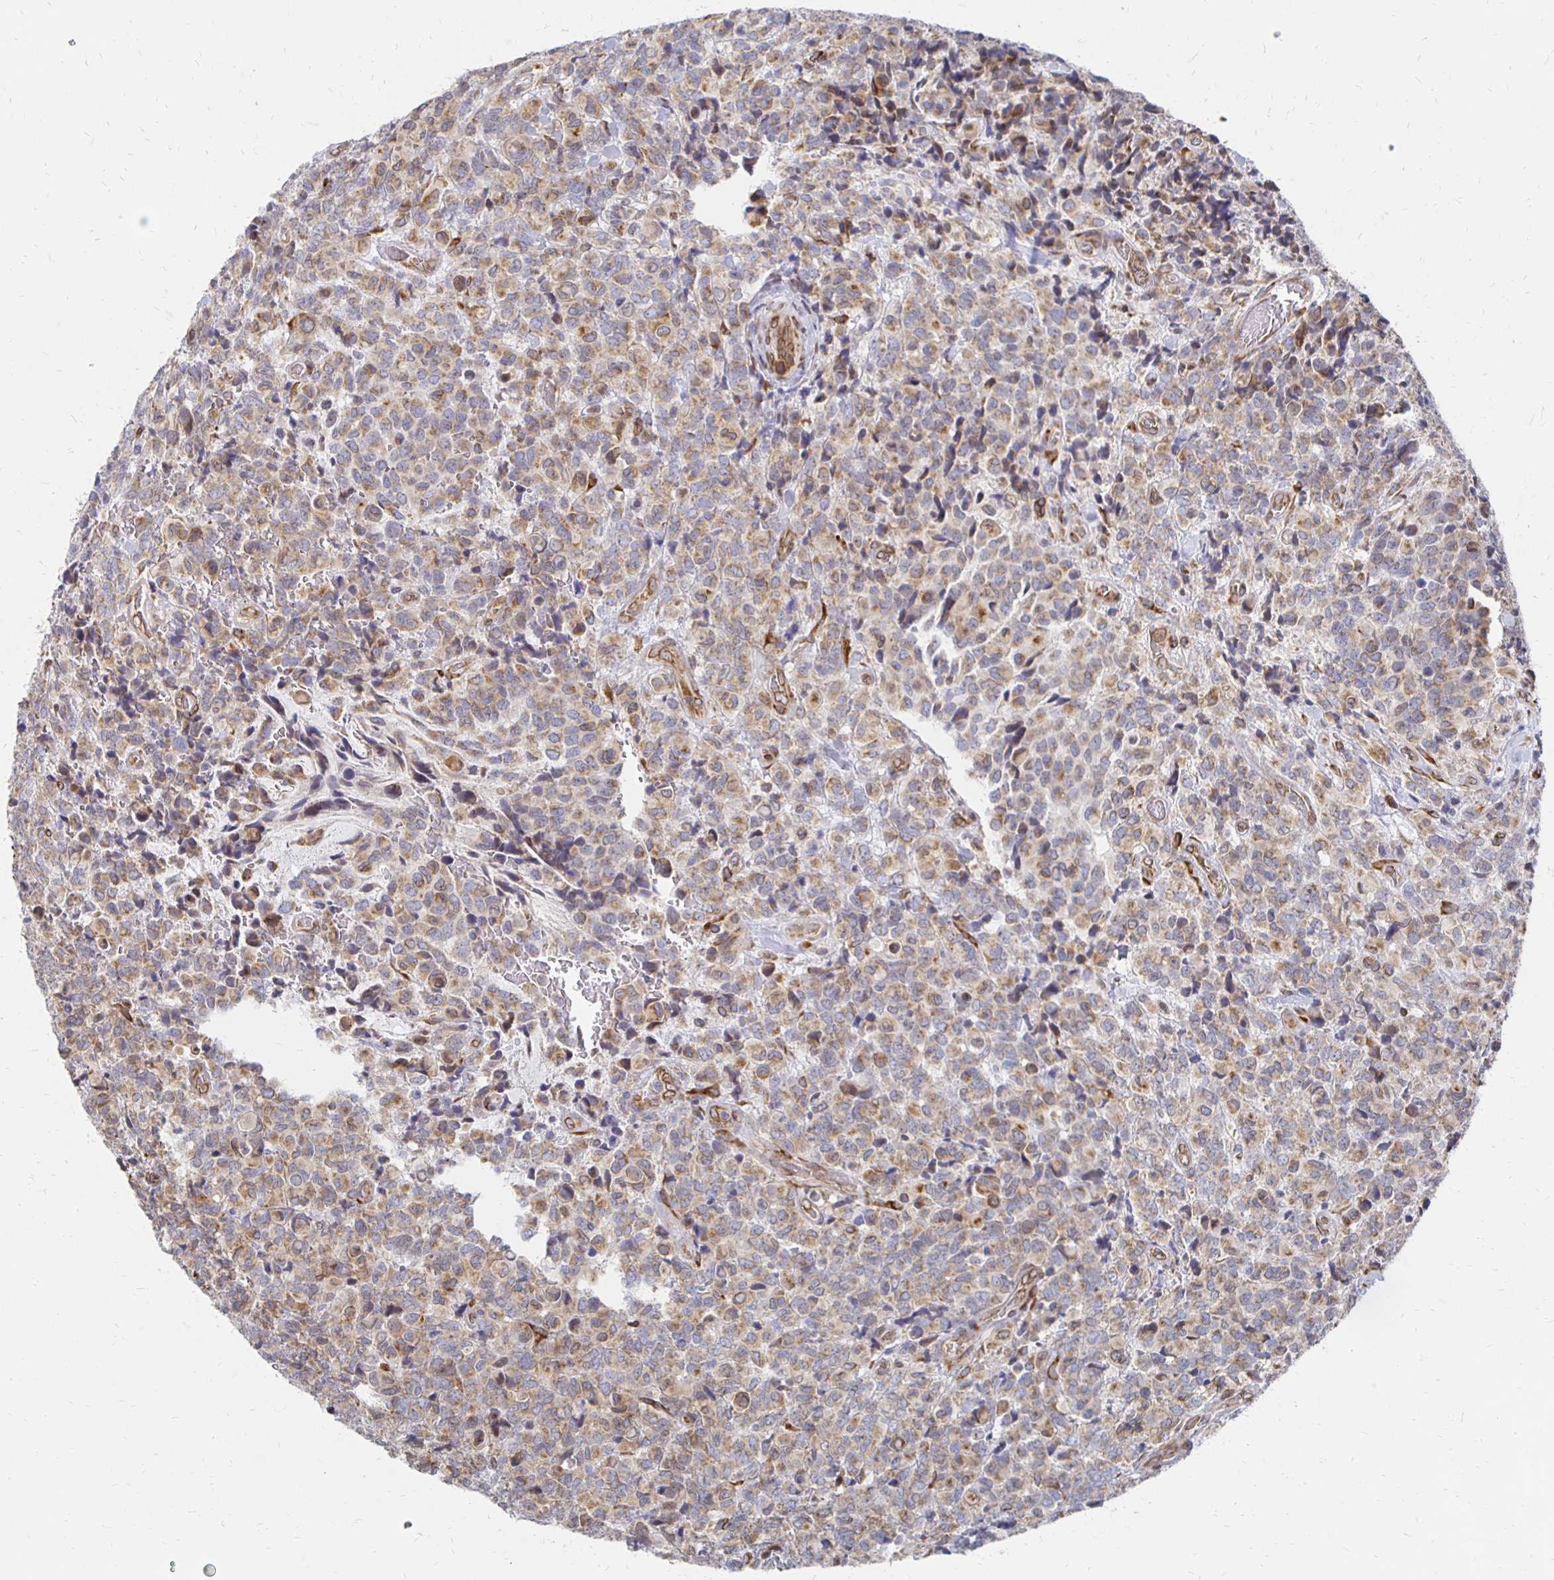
{"staining": {"intensity": "weak", "quantity": "25%-75%", "location": "cytoplasmic/membranous"}, "tissue": "glioma", "cell_type": "Tumor cells", "image_type": "cancer", "snomed": [{"axis": "morphology", "description": "Glioma, malignant, High grade"}, {"axis": "topography", "description": "Brain"}], "caption": "Protein staining by immunohistochemistry (IHC) reveals weak cytoplasmic/membranous staining in about 25%-75% of tumor cells in glioma.", "gene": "PELI3", "patient": {"sex": "male", "age": 39}}